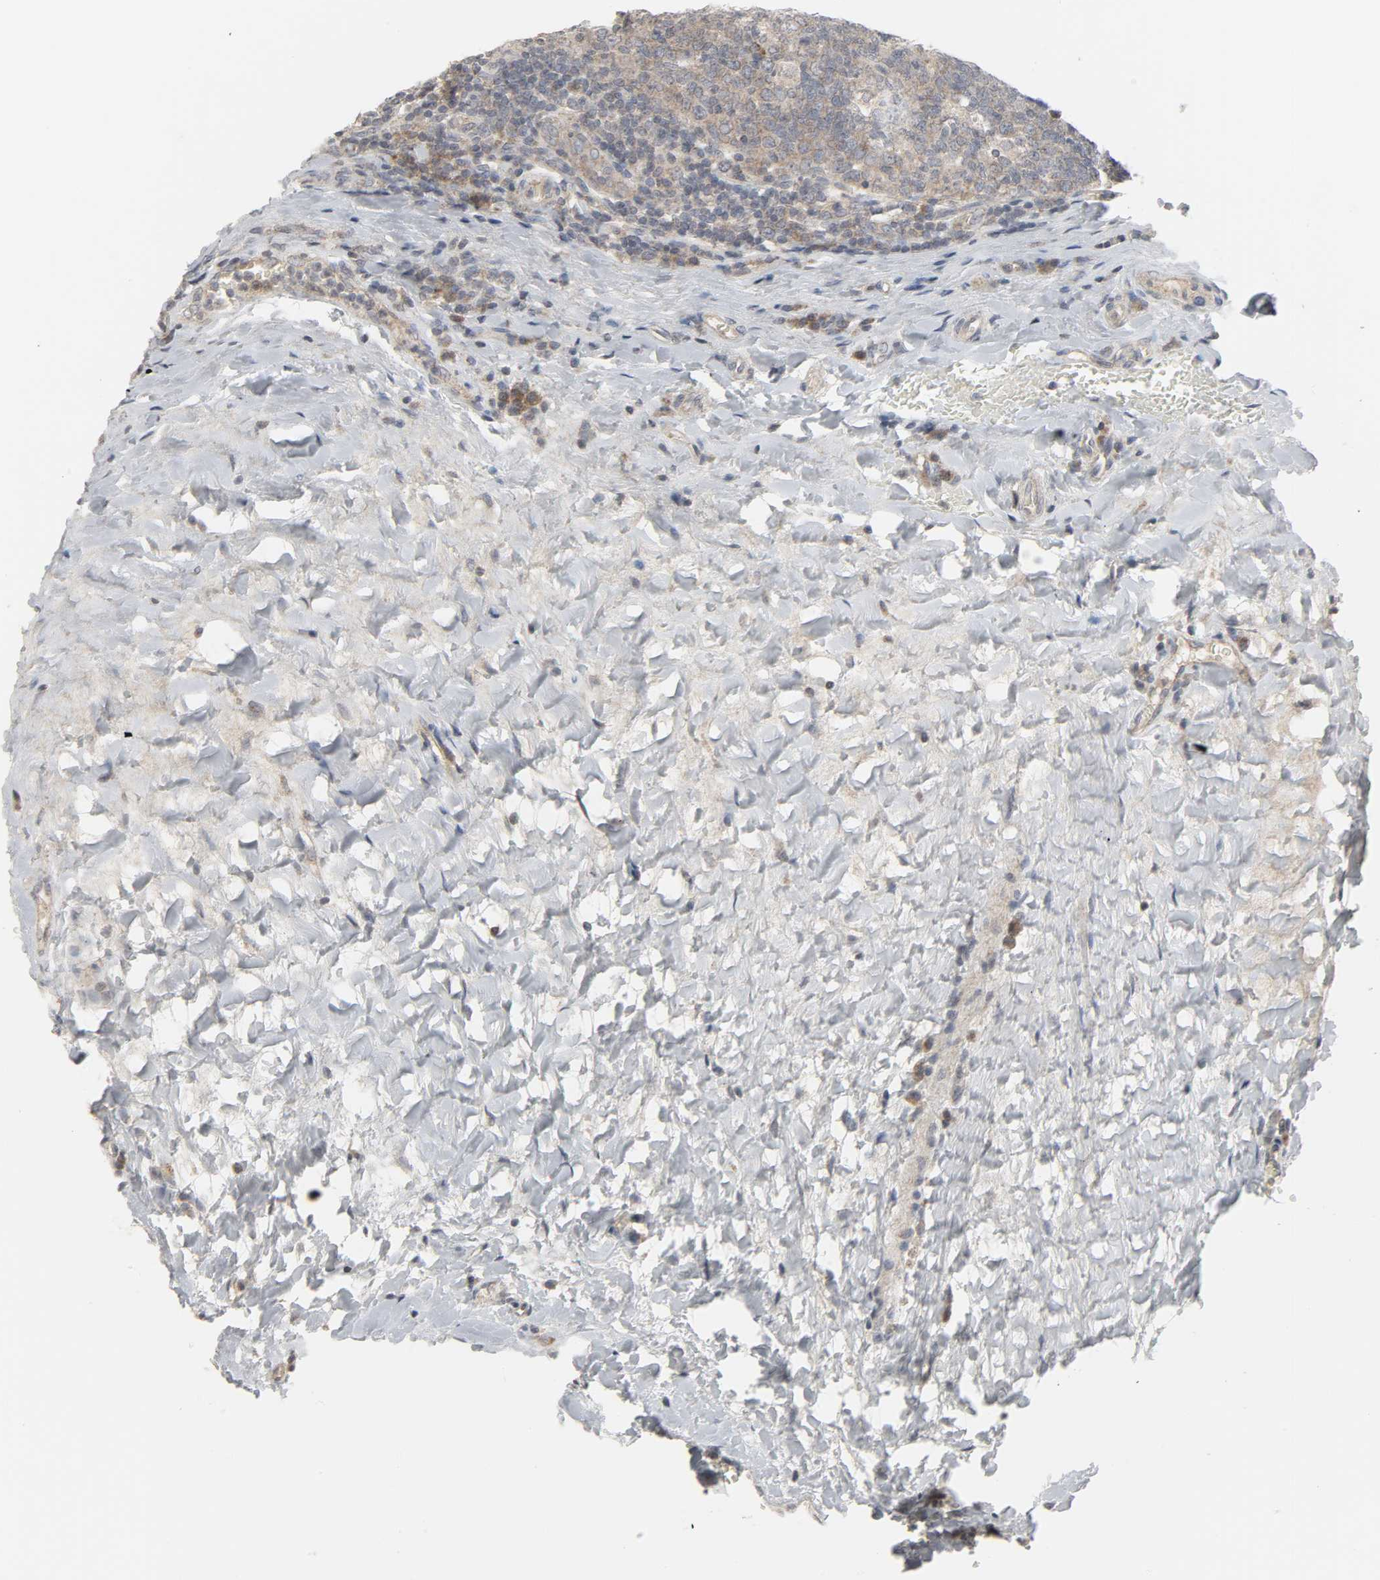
{"staining": {"intensity": "weak", "quantity": "25%-75%", "location": "cytoplasmic/membranous"}, "tissue": "tonsil", "cell_type": "Germinal center cells", "image_type": "normal", "snomed": [{"axis": "morphology", "description": "Normal tissue, NOS"}, {"axis": "topography", "description": "Tonsil"}], "caption": "Protein staining exhibits weak cytoplasmic/membranous expression in about 25%-75% of germinal center cells in normal tonsil.", "gene": "CLIP1", "patient": {"sex": "male", "age": 17}}